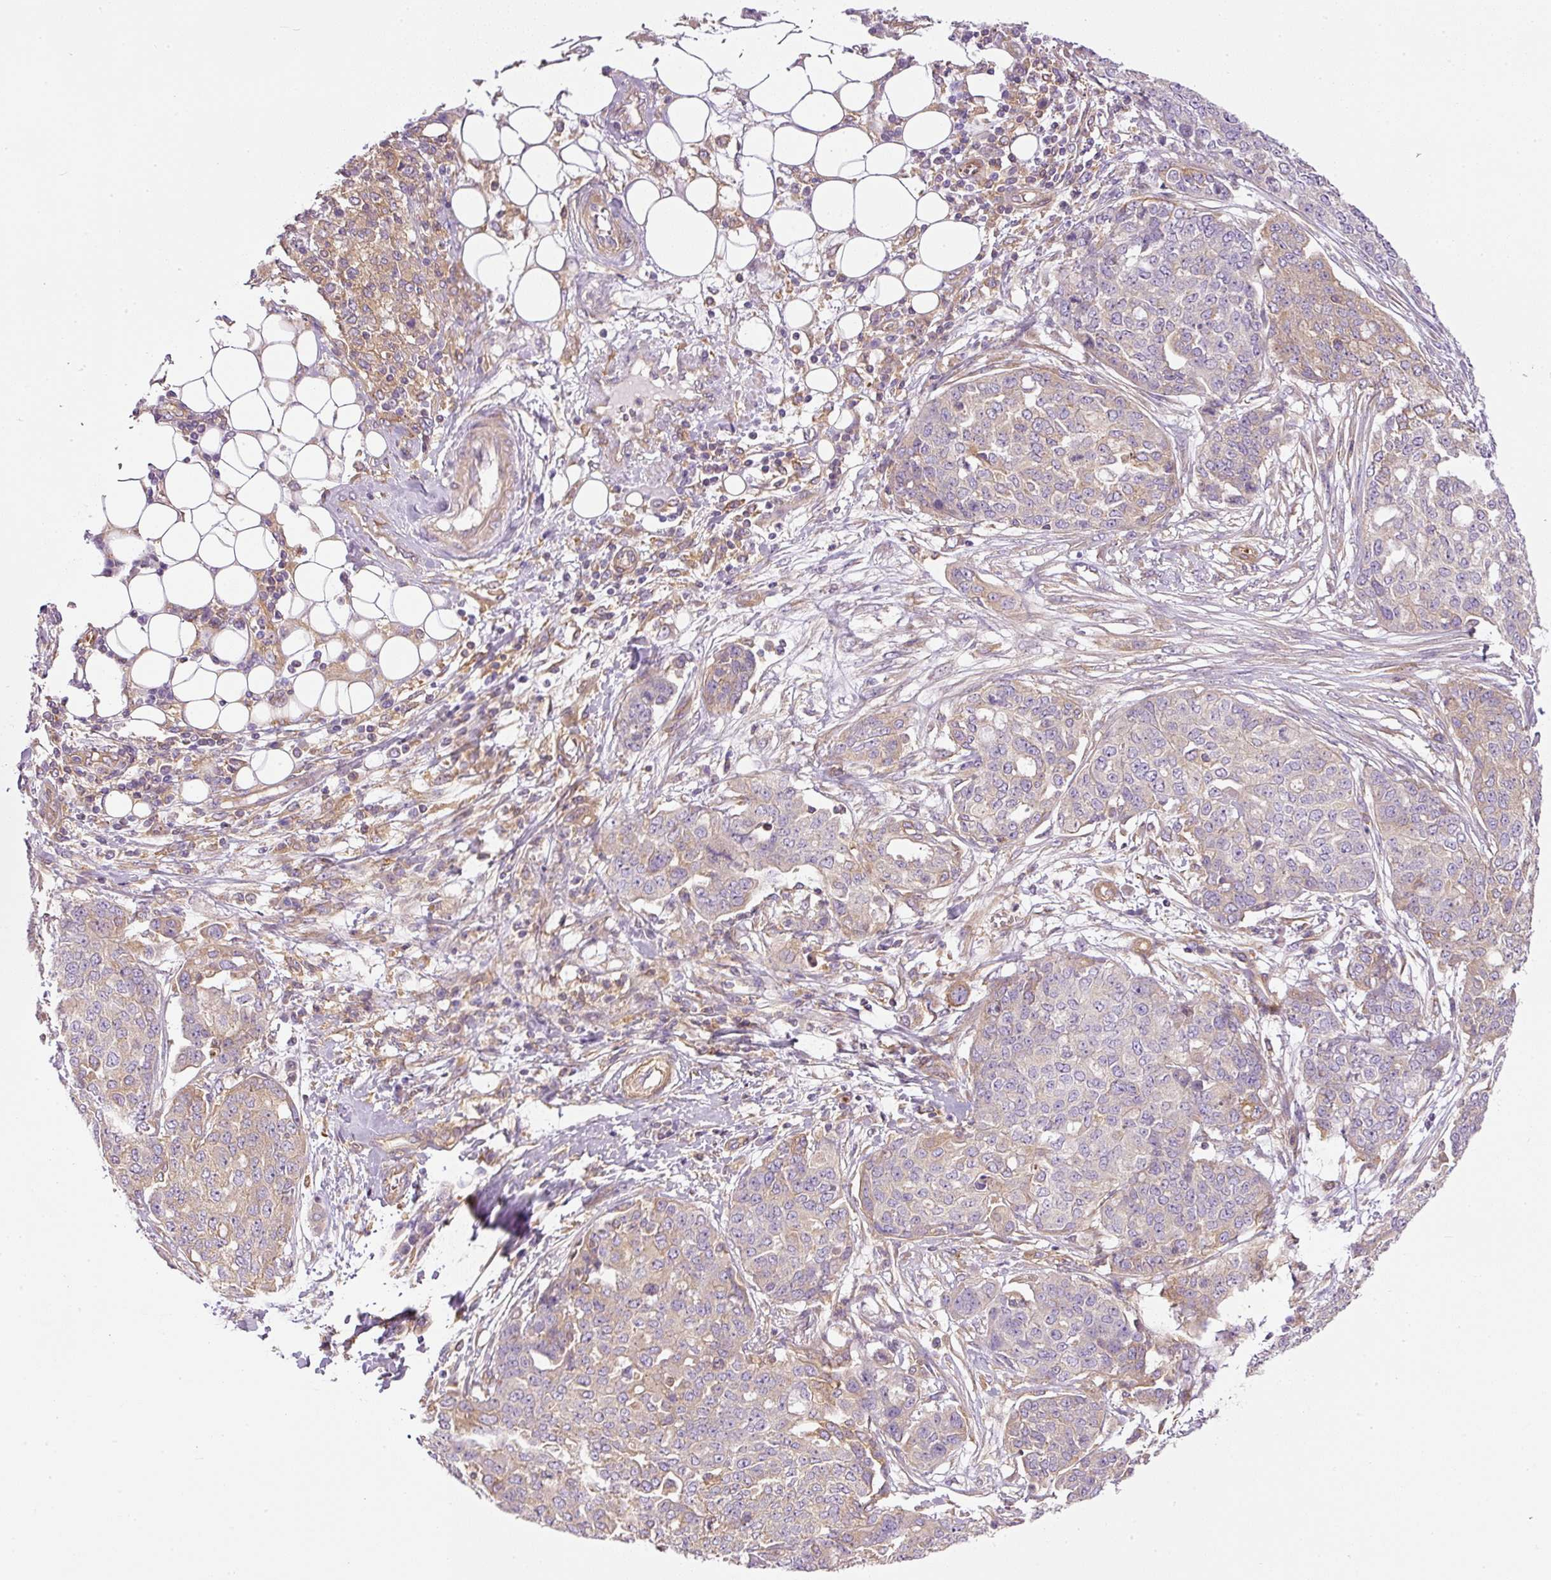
{"staining": {"intensity": "moderate", "quantity": "<25%", "location": "cytoplasmic/membranous"}, "tissue": "ovarian cancer", "cell_type": "Tumor cells", "image_type": "cancer", "snomed": [{"axis": "morphology", "description": "Cystadenocarcinoma, serous, NOS"}, {"axis": "topography", "description": "Soft tissue"}, {"axis": "topography", "description": "Ovary"}], "caption": "Protein analysis of ovarian serous cystadenocarcinoma tissue exhibits moderate cytoplasmic/membranous positivity in about <25% of tumor cells. The staining is performed using DAB (3,3'-diaminobenzidine) brown chromogen to label protein expression. The nuclei are counter-stained blue using hematoxylin.", "gene": "TBC1D2B", "patient": {"sex": "female", "age": 57}}